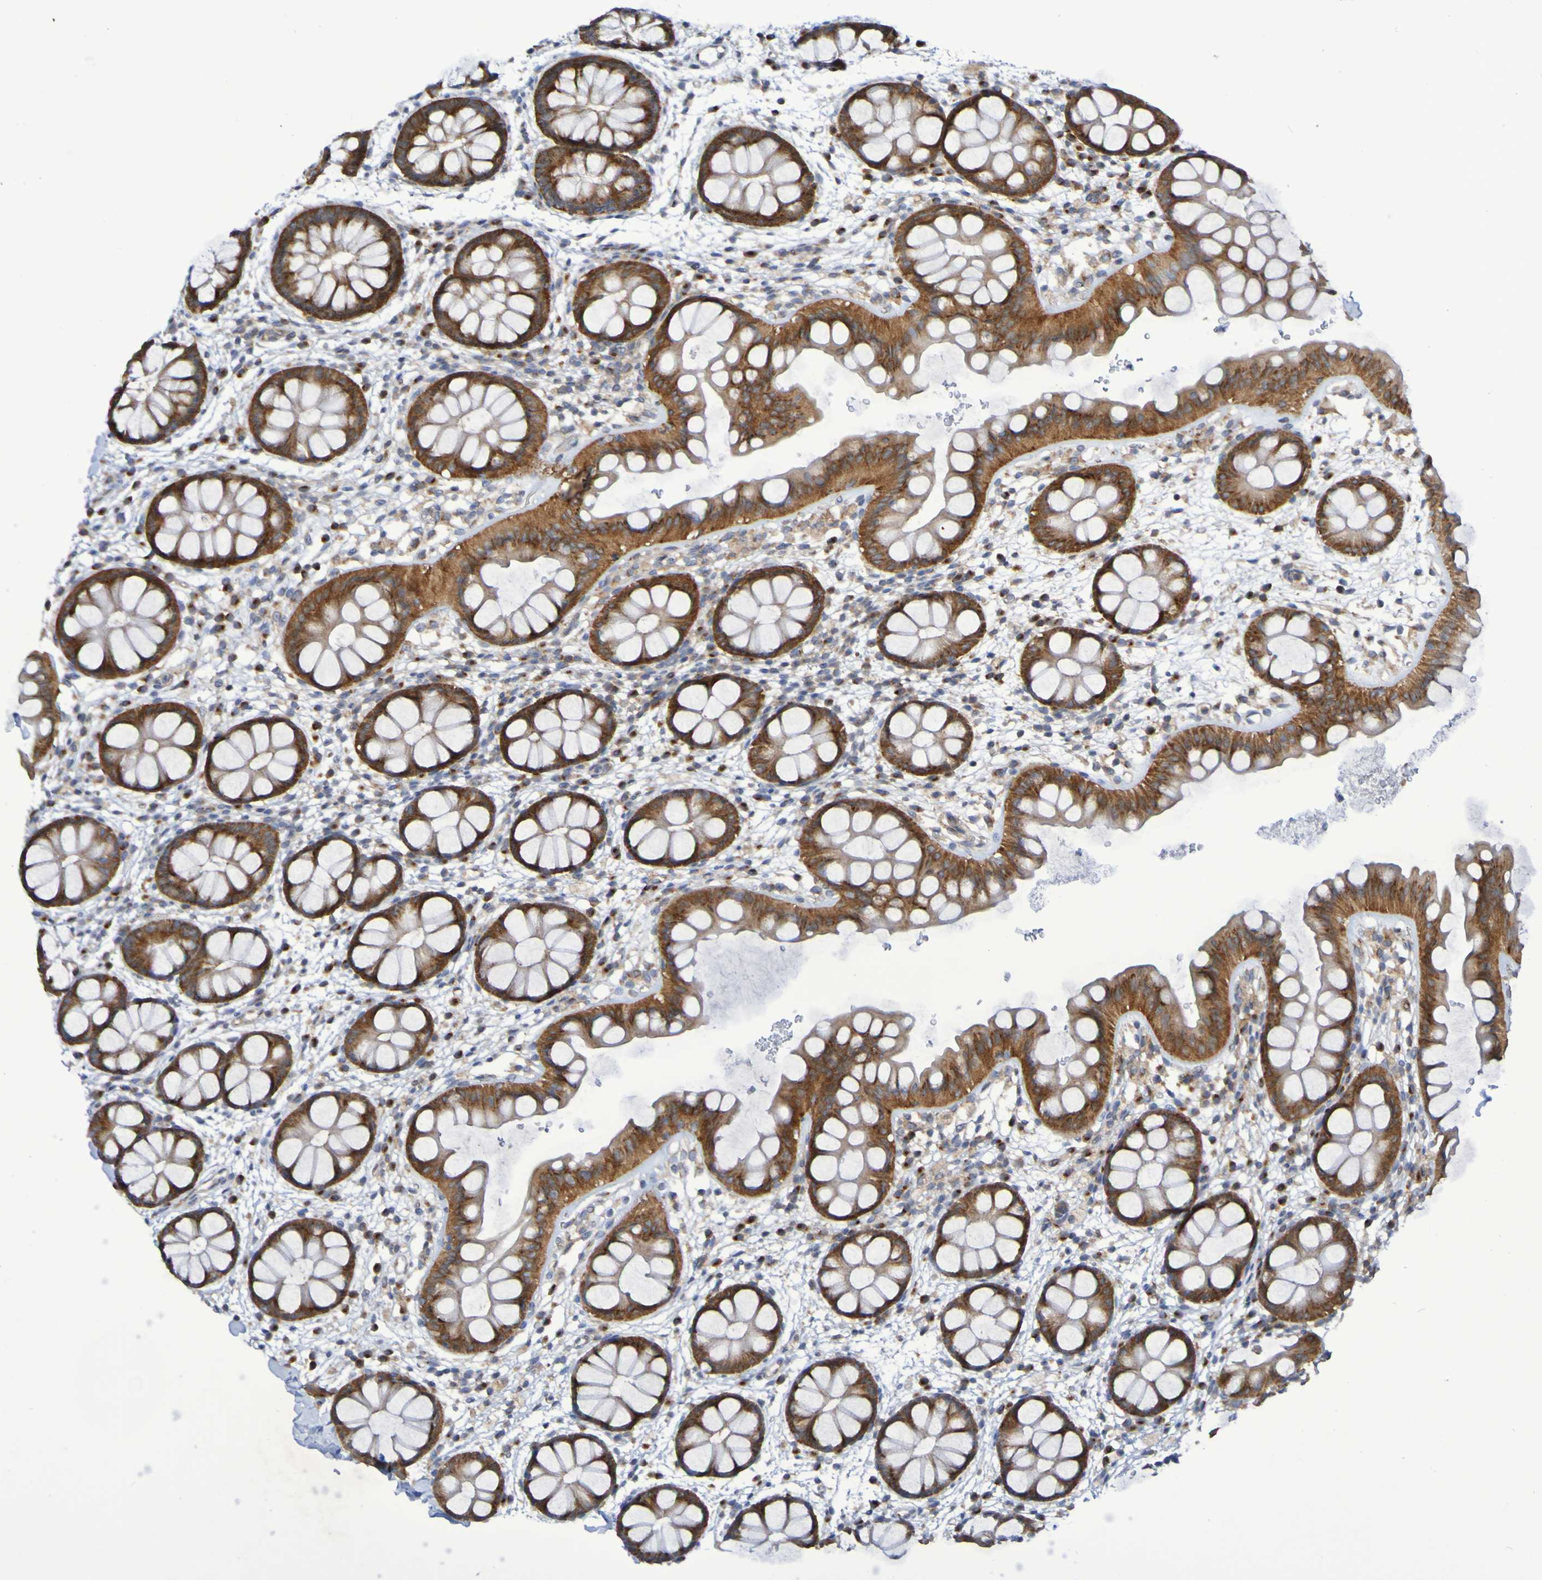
{"staining": {"intensity": "strong", "quantity": ">75%", "location": "cytoplasmic/membranous"}, "tissue": "rectum", "cell_type": "Glandular cells", "image_type": "normal", "snomed": [{"axis": "morphology", "description": "Normal tissue, NOS"}, {"axis": "topography", "description": "Rectum"}], "caption": "Immunohistochemical staining of normal human rectum displays >75% levels of strong cytoplasmic/membranous protein positivity in about >75% of glandular cells. (Brightfield microscopy of DAB IHC at high magnification).", "gene": "LMBRD2", "patient": {"sex": "female", "age": 24}}